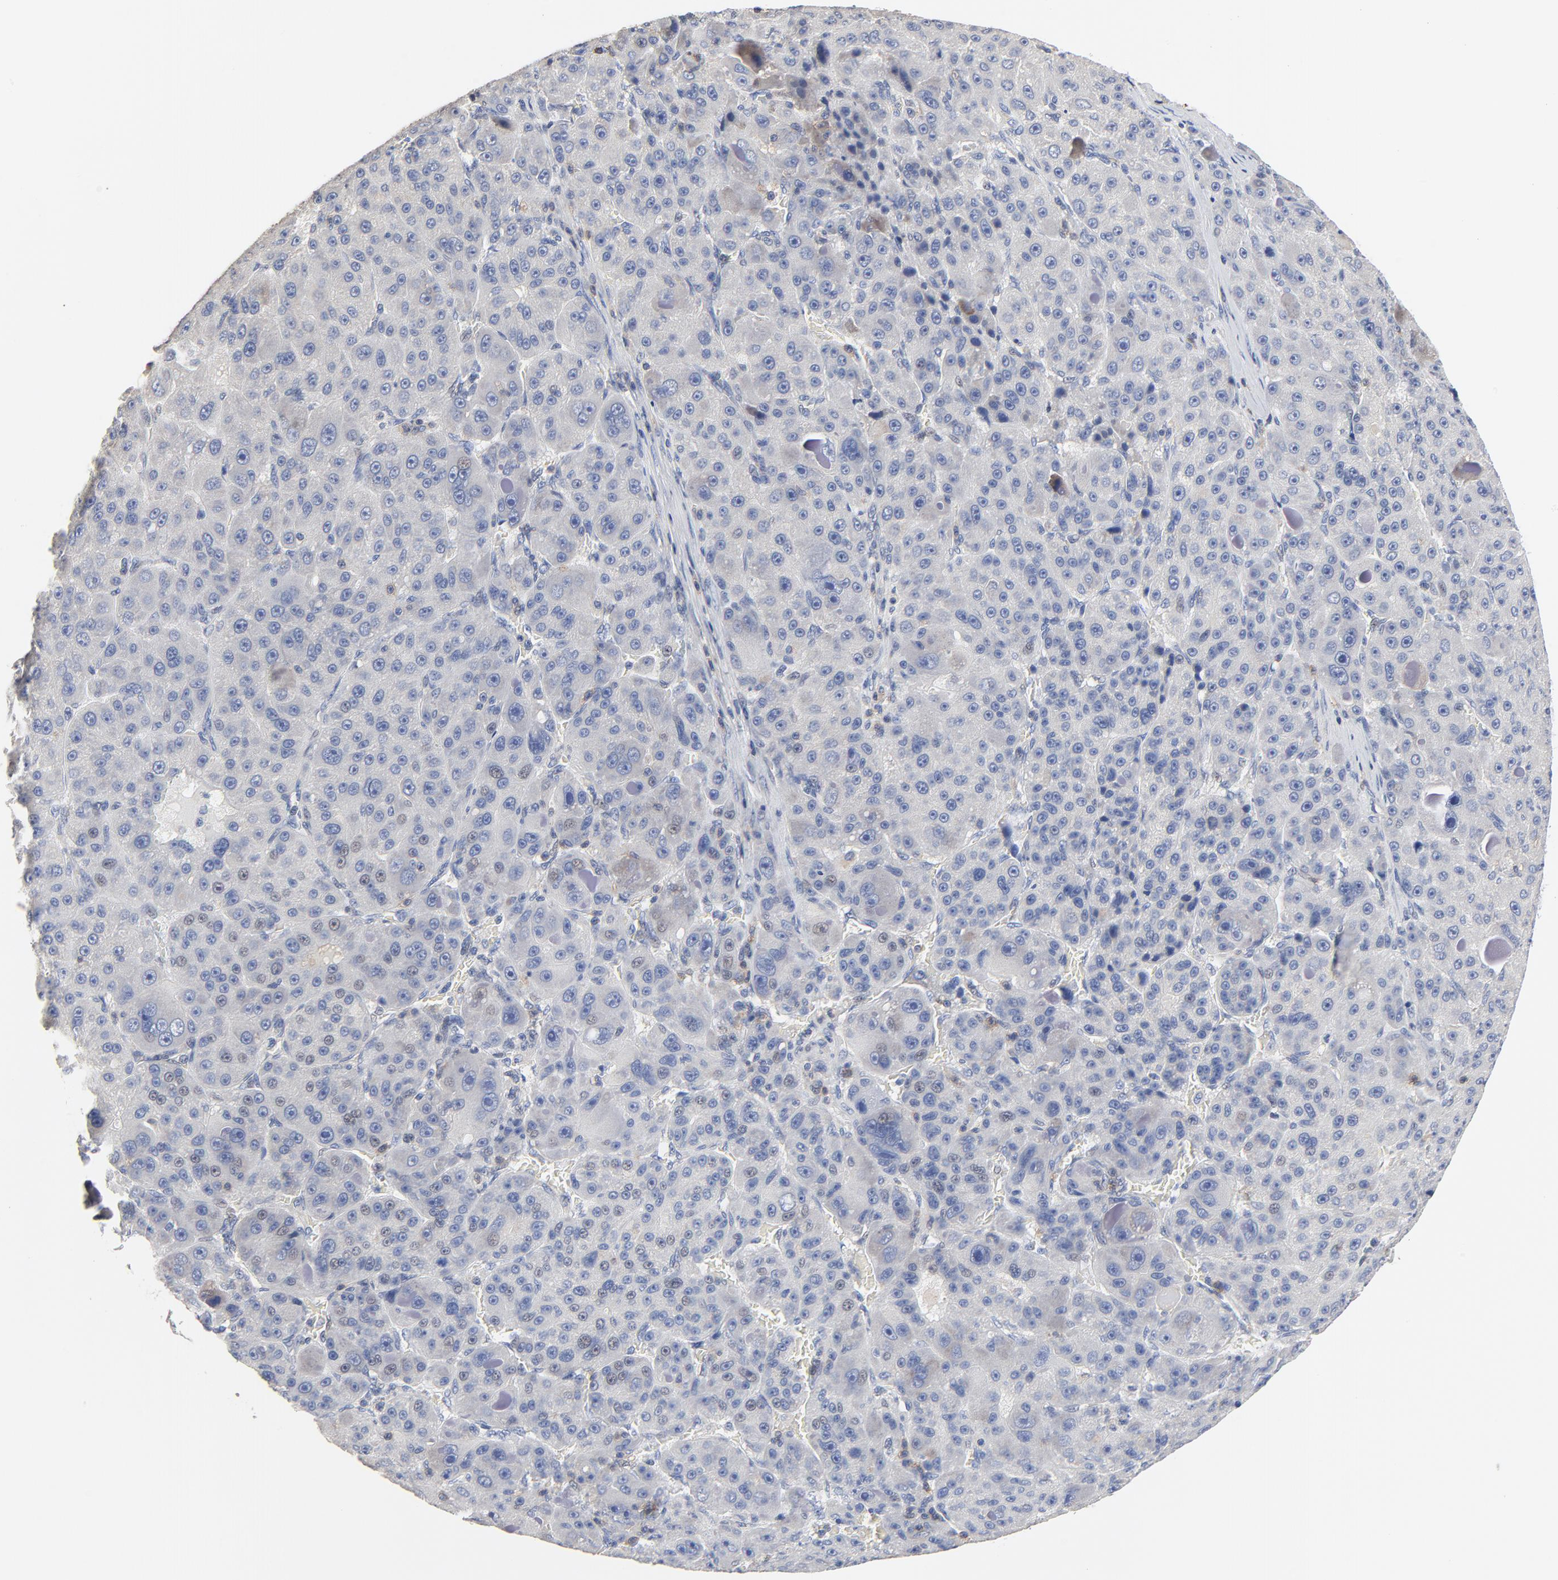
{"staining": {"intensity": "negative", "quantity": "none", "location": "none"}, "tissue": "liver cancer", "cell_type": "Tumor cells", "image_type": "cancer", "snomed": [{"axis": "morphology", "description": "Carcinoma, Hepatocellular, NOS"}, {"axis": "topography", "description": "Liver"}], "caption": "Immunohistochemical staining of liver hepatocellular carcinoma exhibits no significant expression in tumor cells.", "gene": "SKAP1", "patient": {"sex": "male", "age": 76}}